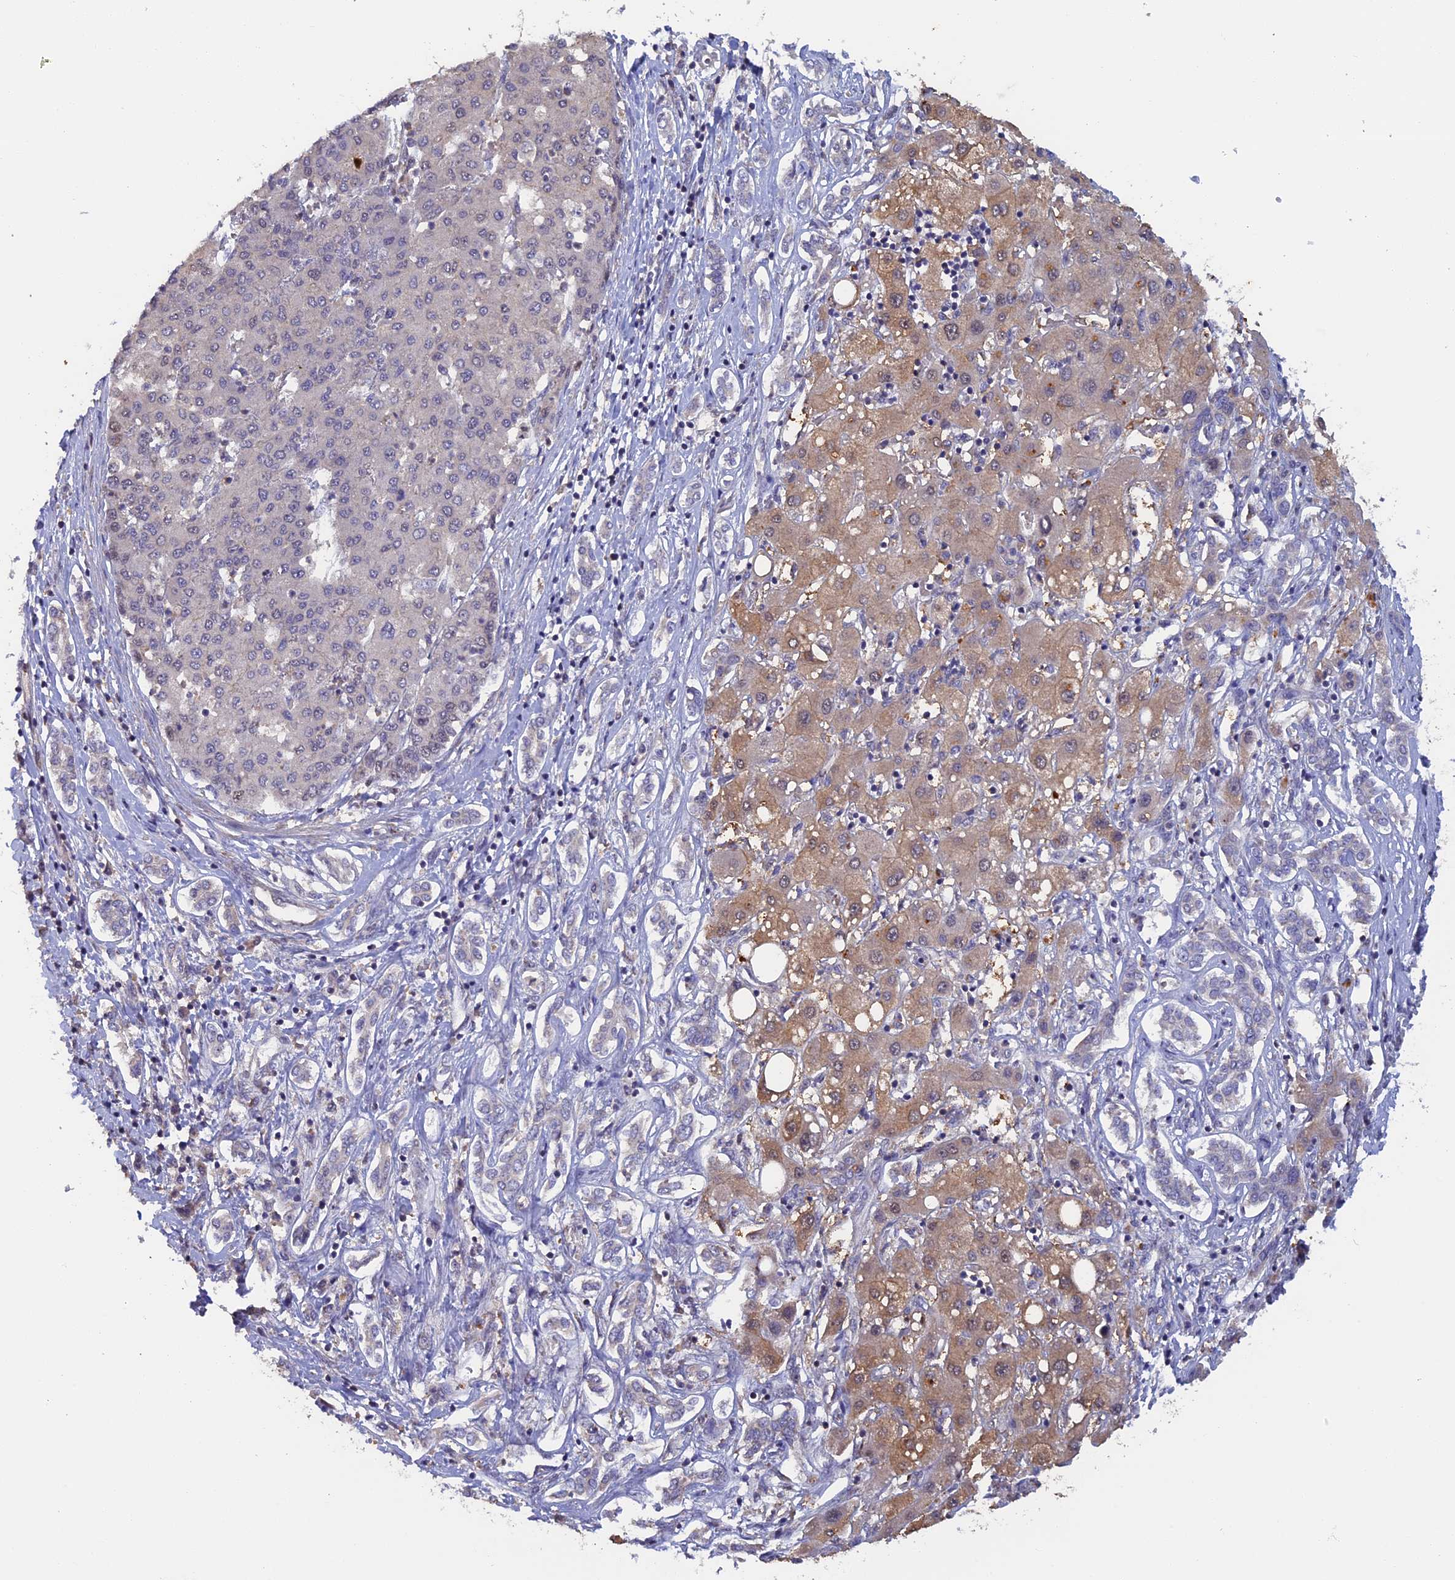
{"staining": {"intensity": "negative", "quantity": "none", "location": "none"}, "tissue": "liver cancer", "cell_type": "Tumor cells", "image_type": "cancer", "snomed": [{"axis": "morphology", "description": "Carcinoma, Hepatocellular, NOS"}, {"axis": "topography", "description": "Liver"}], "caption": "IHC micrograph of neoplastic tissue: human liver cancer (hepatocellular carcinoma) stained with DAB shows no significant protein expression in tumor cells.", "gene": "FAM98C", "patient": {"sex": "male", "age": 65}}